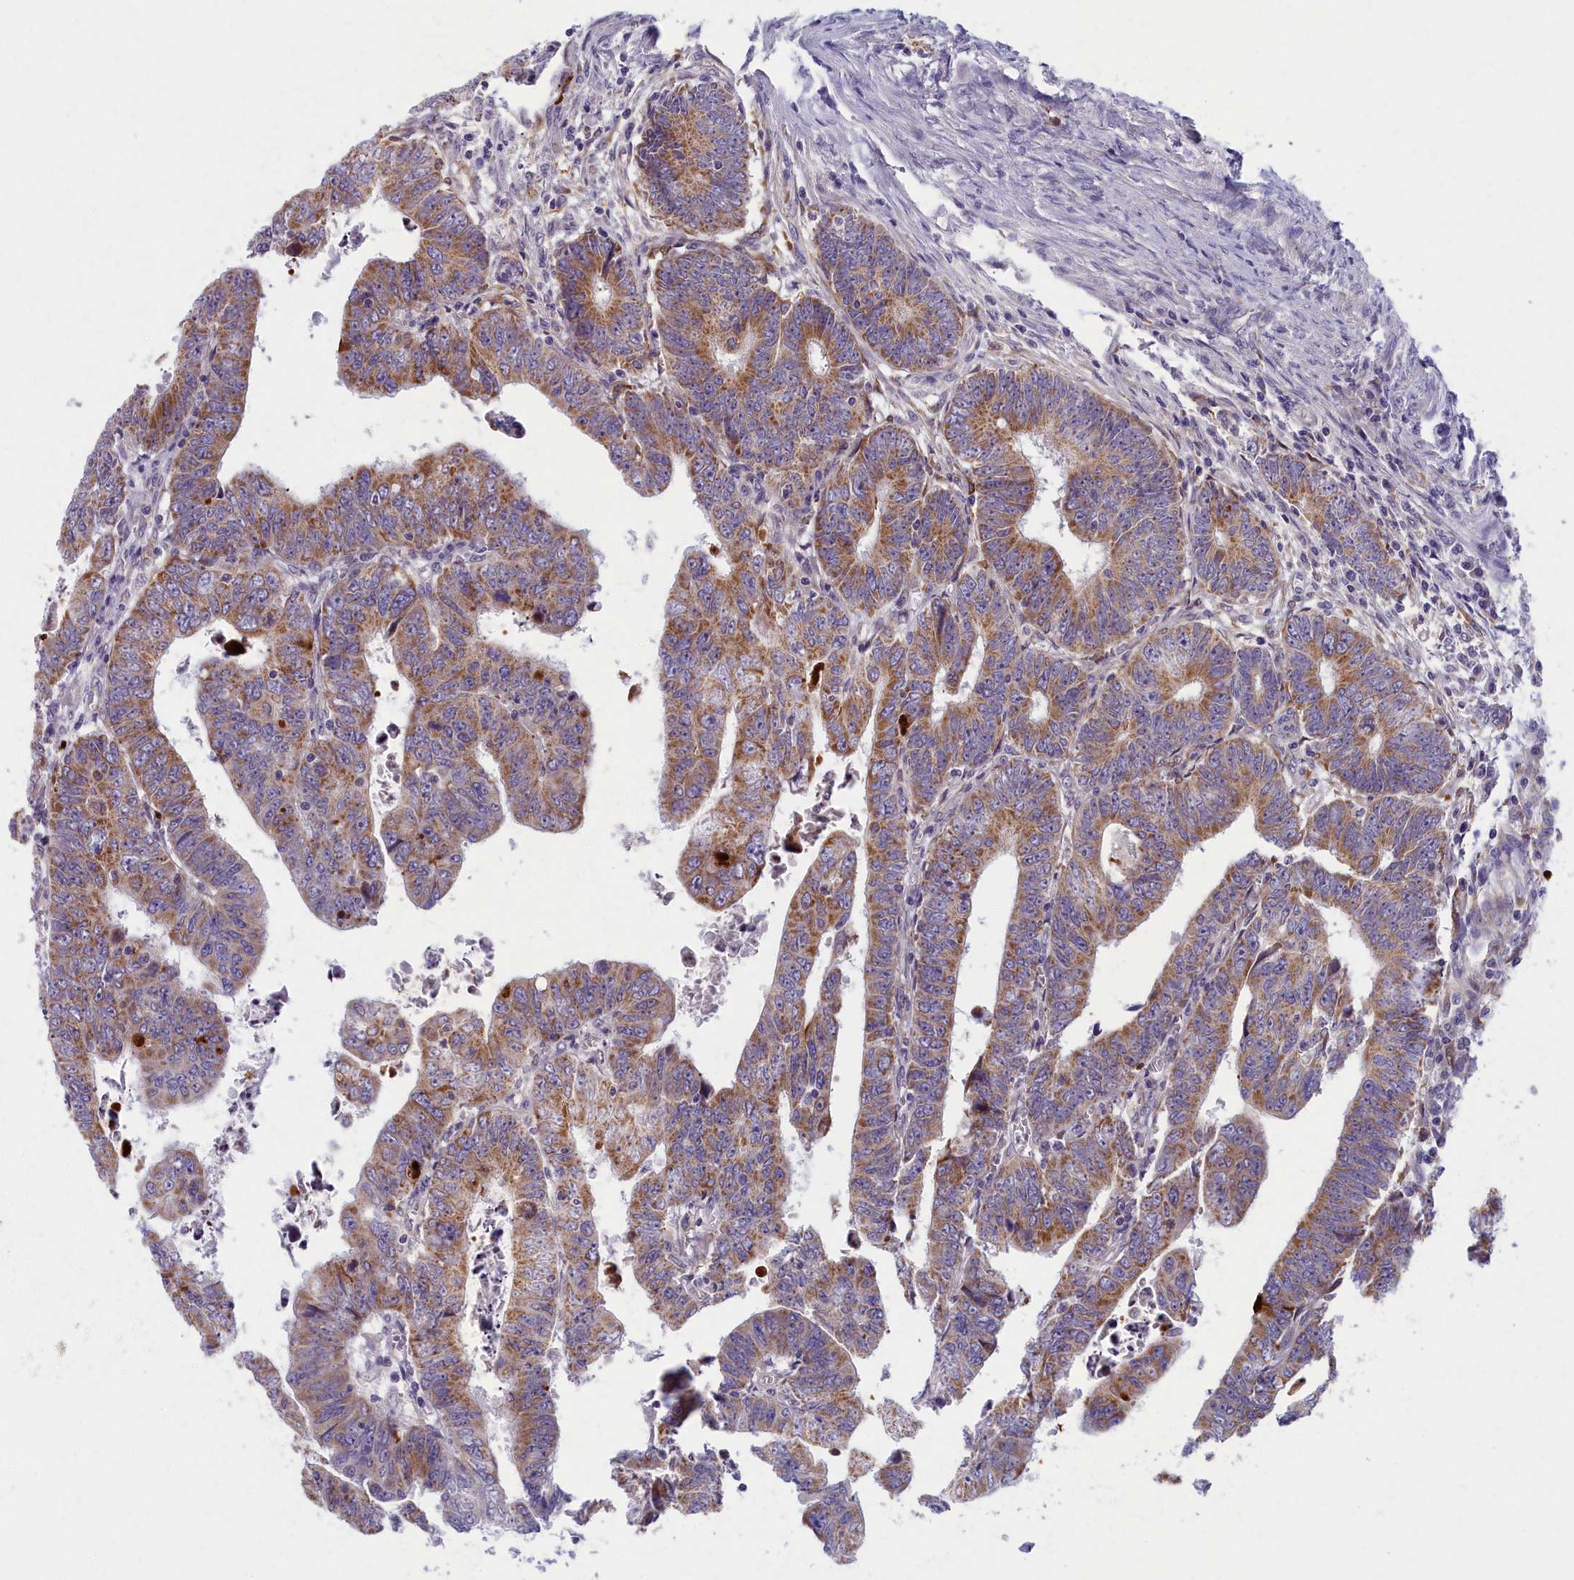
{"staining": {"intensity": "moderate", "quantity": ">75%", "location": "cytoplasmic/membranous"}, "tissue": "colorectal cancer", "cell_type": "Tumor cells", "image_type": "cancer", "snomed": [{"axis": "morphology", "description": "Normal tissue, NOS"}, {"axis": "morphology", "description": "Adenocarcinoma, NOS"}, {"axis": "topography", "description": "Rectum"}], "caption": "Colorectal cancer (adenocarcinoma) stained with DAB immunohistochemistry (IHC) displays medium levels of moderate cytoplasmic/membranous positivity in approximately >75% of tumor cells.", "gene": "MRPS25", "patient": {"sex": "female", "age": 65}}